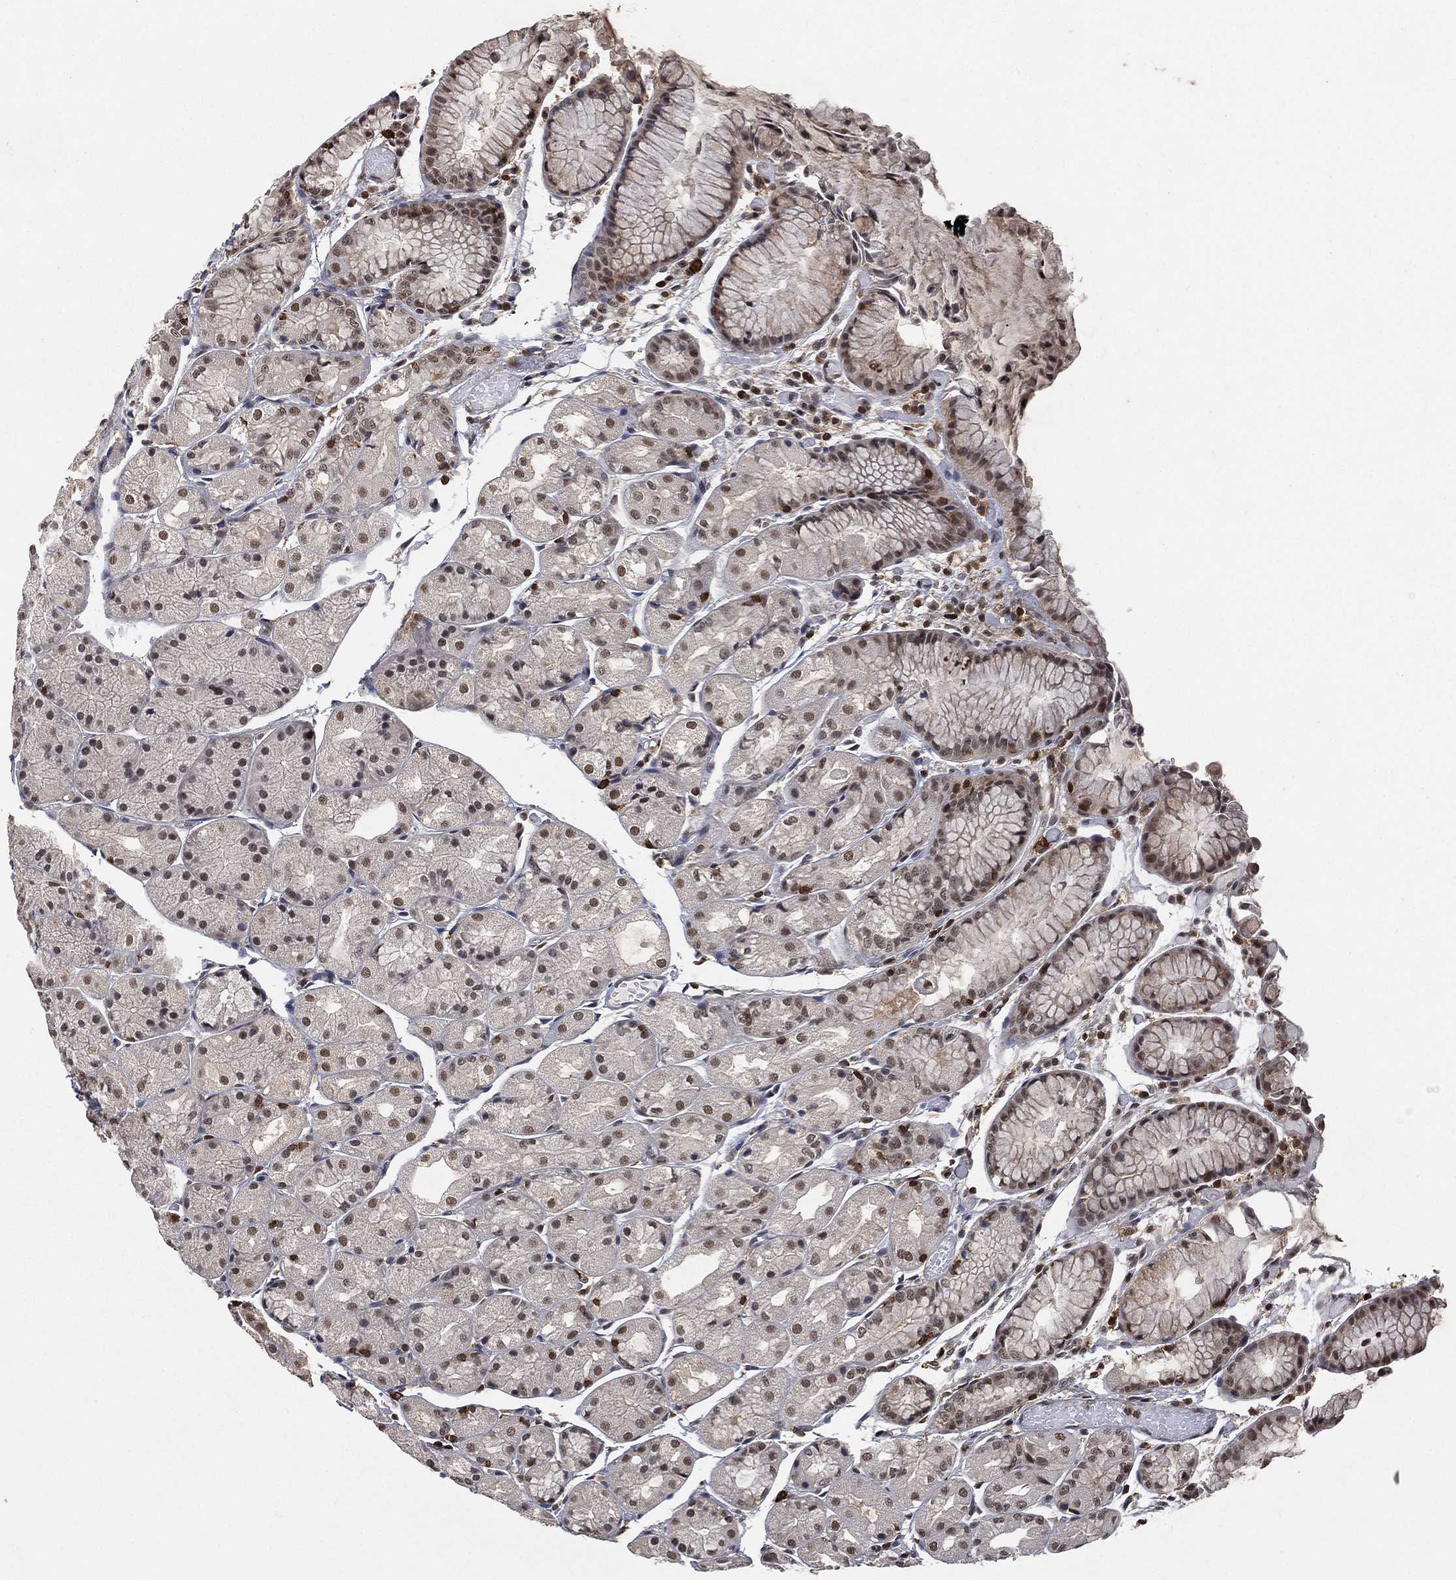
{"staining": {"intensity": "moderate", "quantity": "25%-75%", "location": "nuclear"}, "tissue": "stomach", "cell_type": "Glandular cells", "image_type": "normal", "snomed": [{"axis": "morphology", "description": "Normal tissue, NOS"}, {"axis": "topography", "description": "Stomach, upper"}], "caption": "A photomicrograph of human stomach stained for a protein shows moderate nuclear brown staining in glandular cells. Immunohistochemistry (ihc) stains the protein in brown and the nuclei are stained blue.", "gene": "WDR26", "patient": {"sex": "male", "age": 72}}